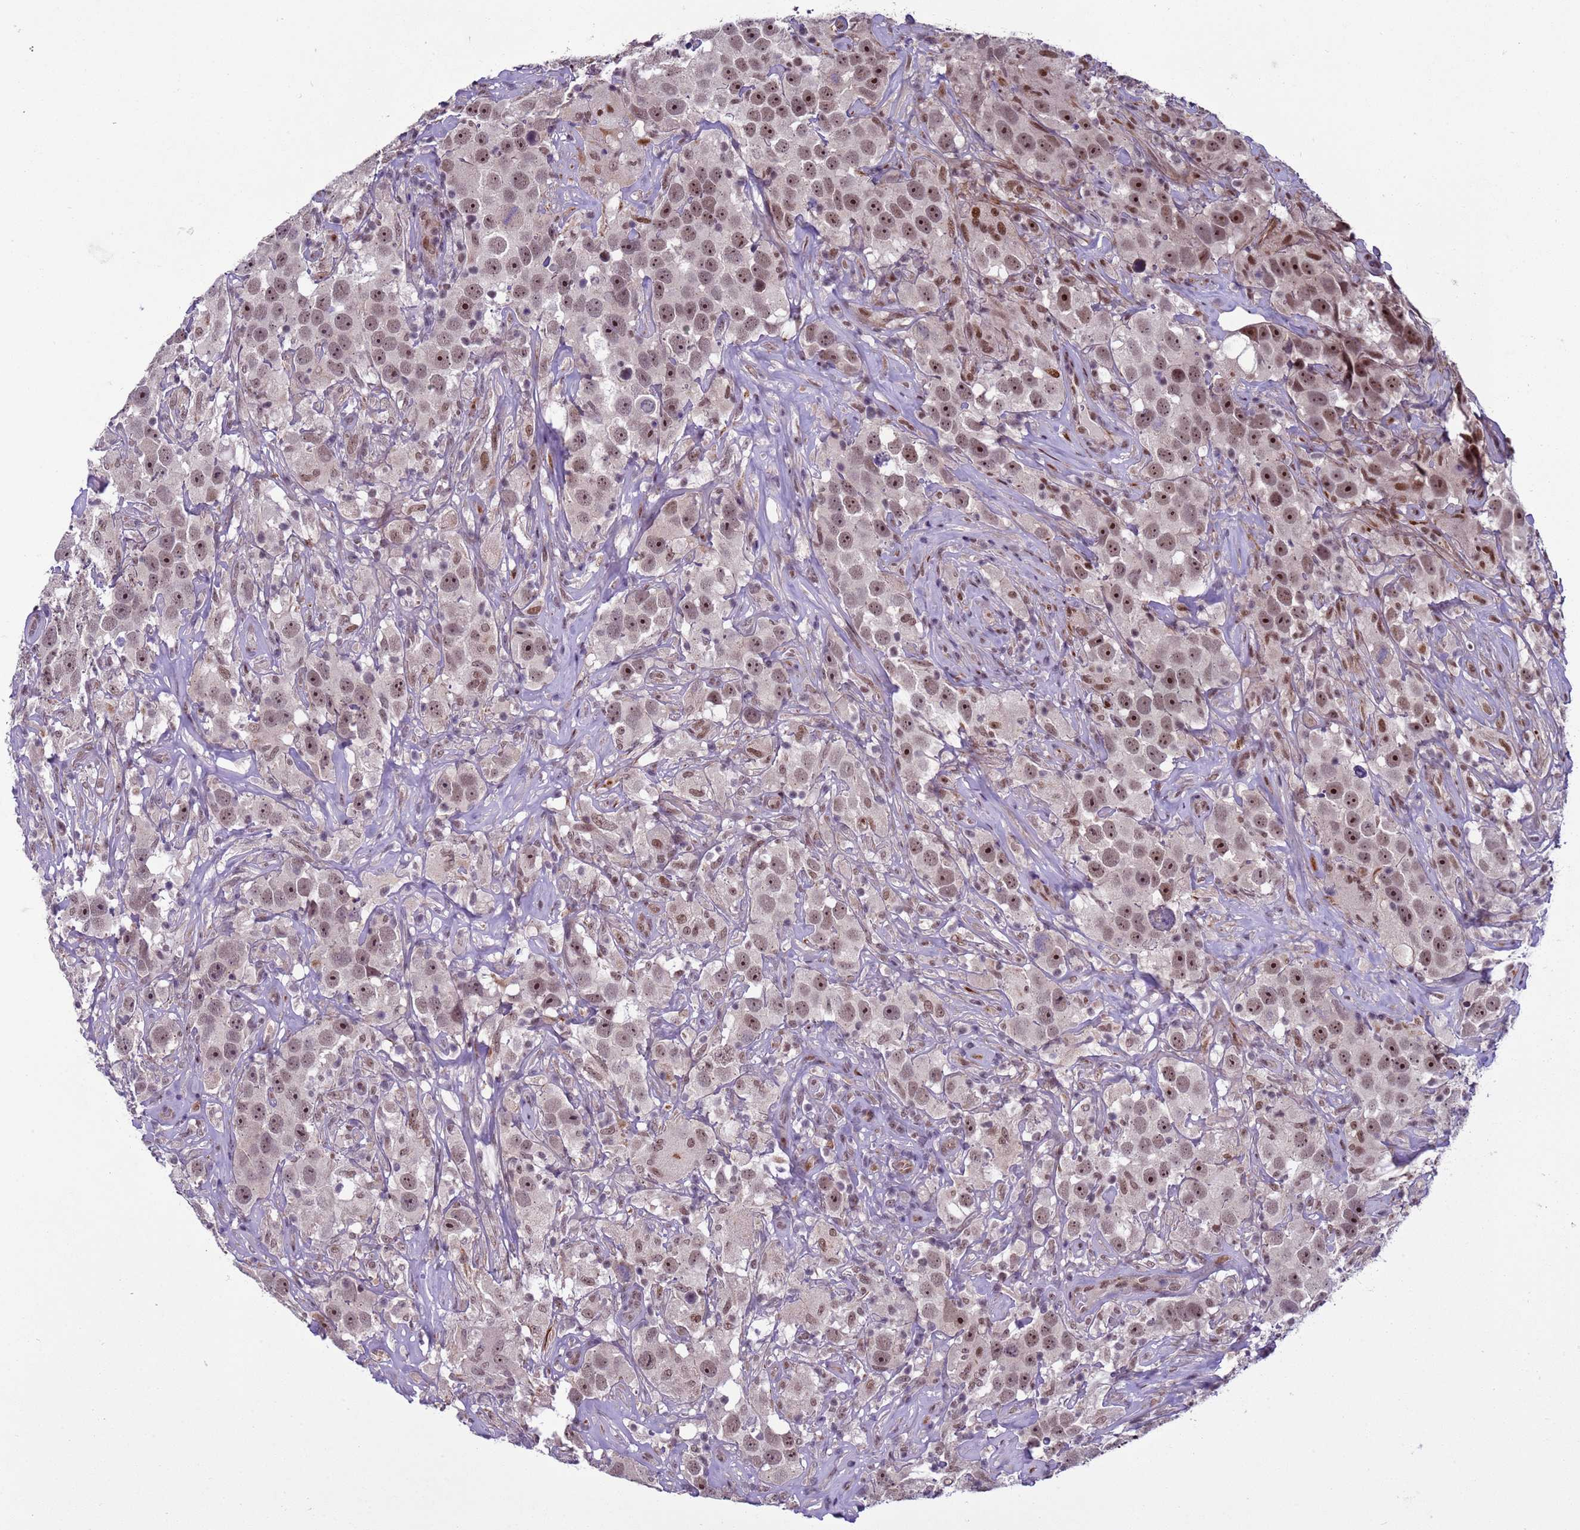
{"staining": {"intensity": "moderate", "quantity": ">75%", "location": "nuclear"}, "tissue": "testis cancer", "cell_type": "Tumor cells", "image_type": "cancer", "snomed": [{"axis": "morphology", "description": "Seminoma, NOS"}, {"axis": "topography", "description": "Testis"}], "caption": "The photomicrograph reveals immunohistochemical staining of testis cancer. There is moderate nuclear expression is present in approximately >75% of tumor cells.", "gene": "SHC3", "patient": {"sex": "male", "age": 49}}